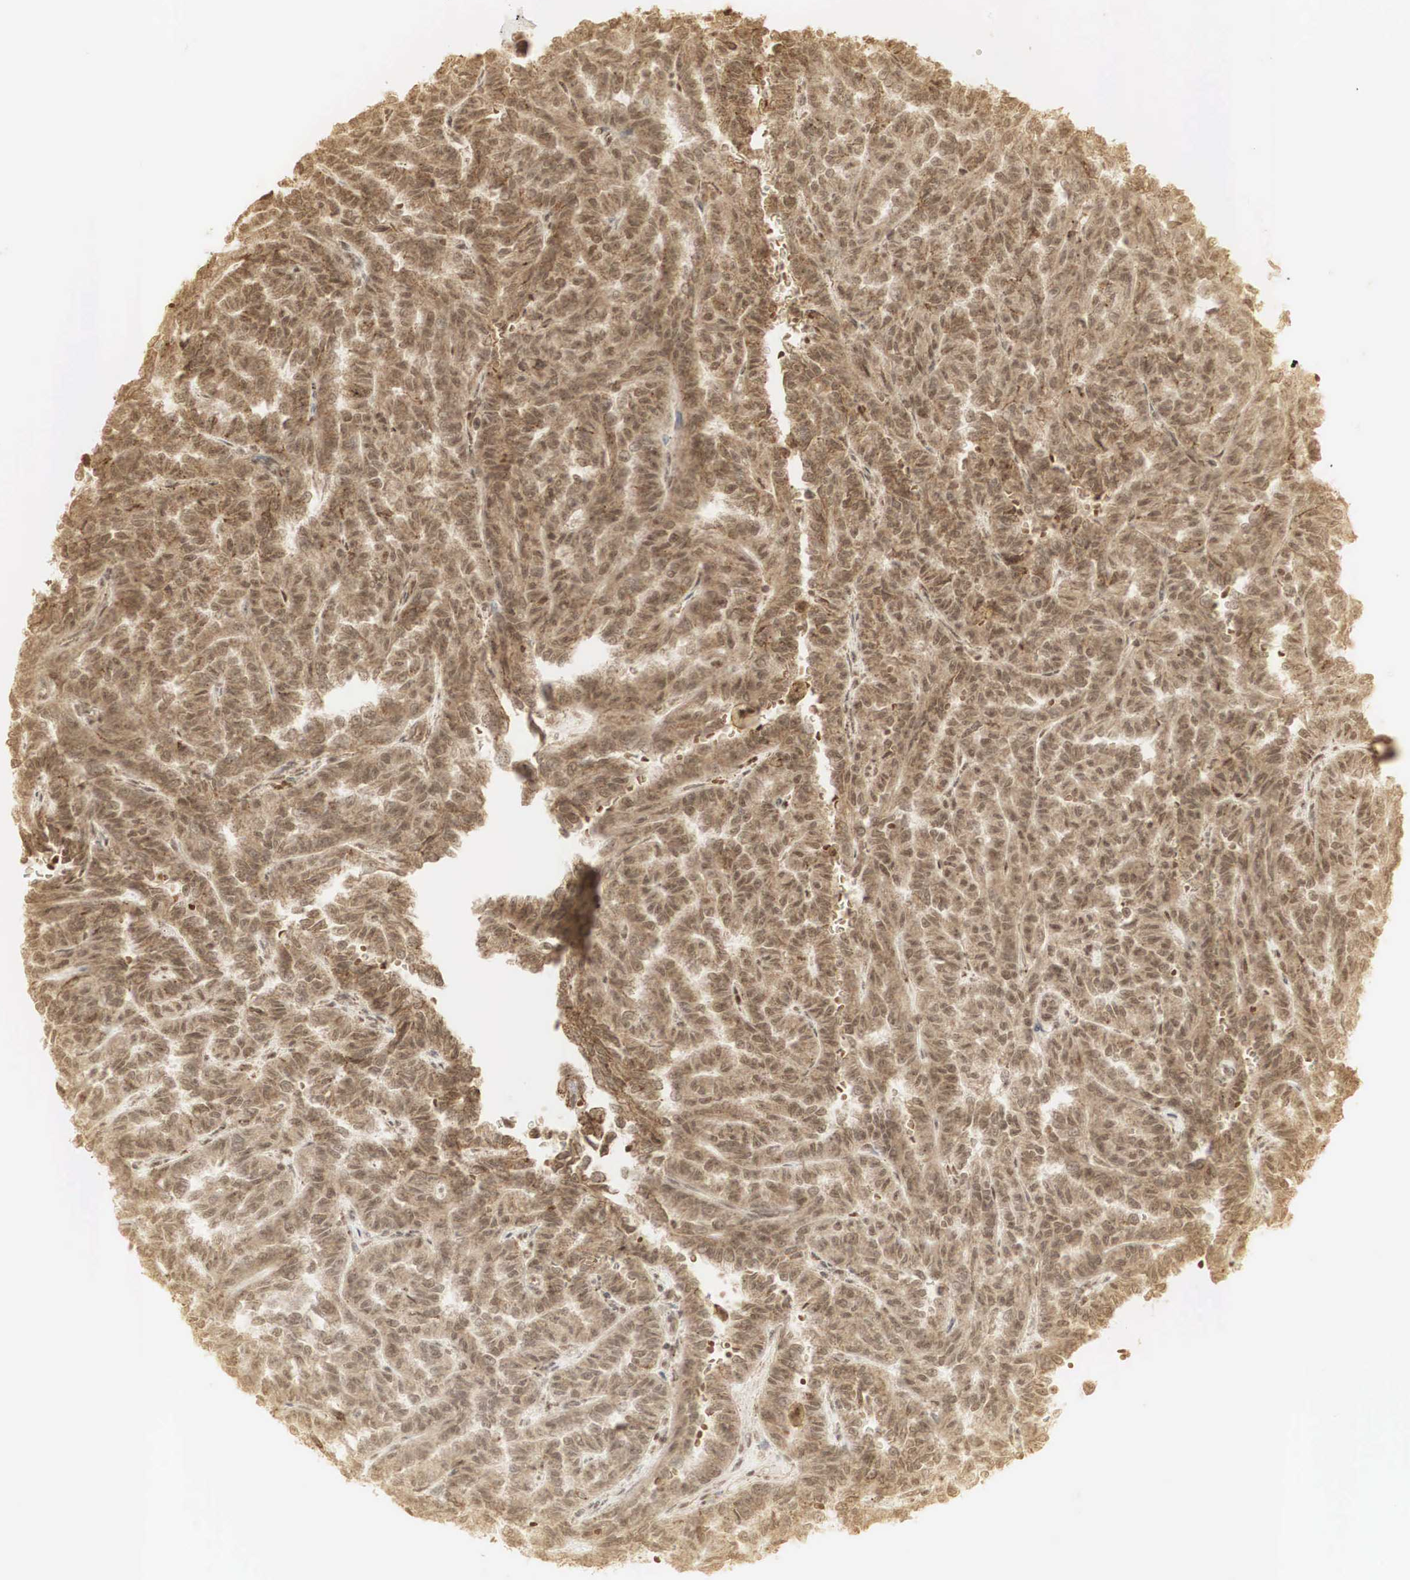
{"staining": {"intensity": "moderate", "quantity": ">75%", "location": "cytoplasmic/membranous,nuclear"}, "tissue": "renal cancer", "cell_type": "Tumor cells", "image_type": "cancer", "snomed": [{"axis": "morphology", "description": "Inflammation, NOS"}, {"axis": "morphology", "description": "Adenocarcinoma, NOS"}, {"axis": "topography", "description": "Kidney"}], "caption": "A histopathology image of renal cancer stained for a protein reveals moderate cytoplasmic/membranous and nuclear brown staining in tumor cells.", "gene": "RNF113A", "patient": {"sex": "male", "age": 68}}